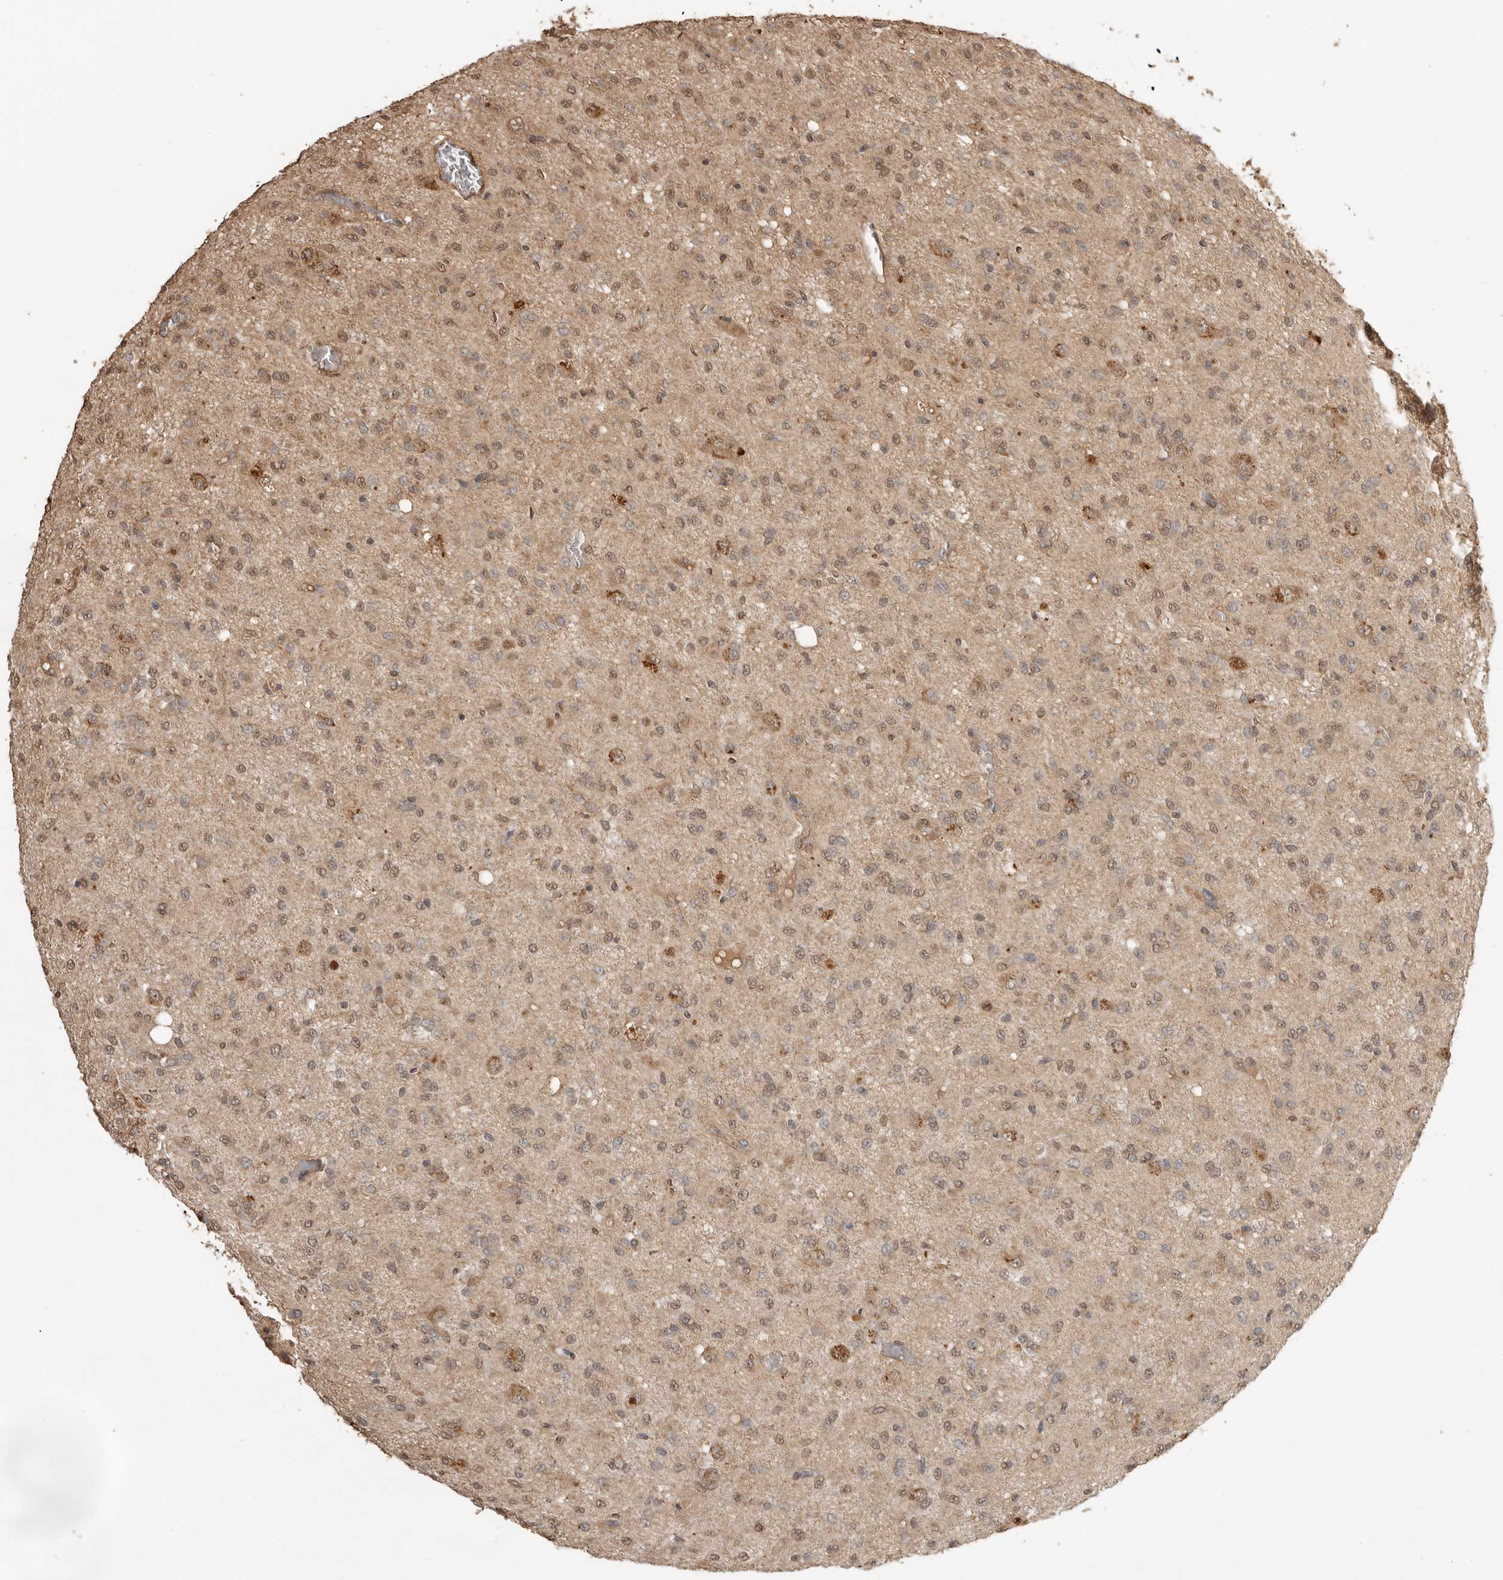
{"staining": {"intensity": "moderate", "quantity": ">75%", "location": "nuclear"}, "tissue": "glioma", "cell_type": "Tumor cells", "image_type": "cancer", "snomed": [{"axis": "morphology", "description": "Glioma, malignant, High grade"}, {"axis": "topography", "description": "Brain"}], "caption": "Immunohistochemical staining of human malignant high-grade glioma demonstrates medium levels of moderate nuclear staining in approximately >75% of tumor cells.", "gene": "JAG2", "patient": {"sex": "female", "age": 59}}